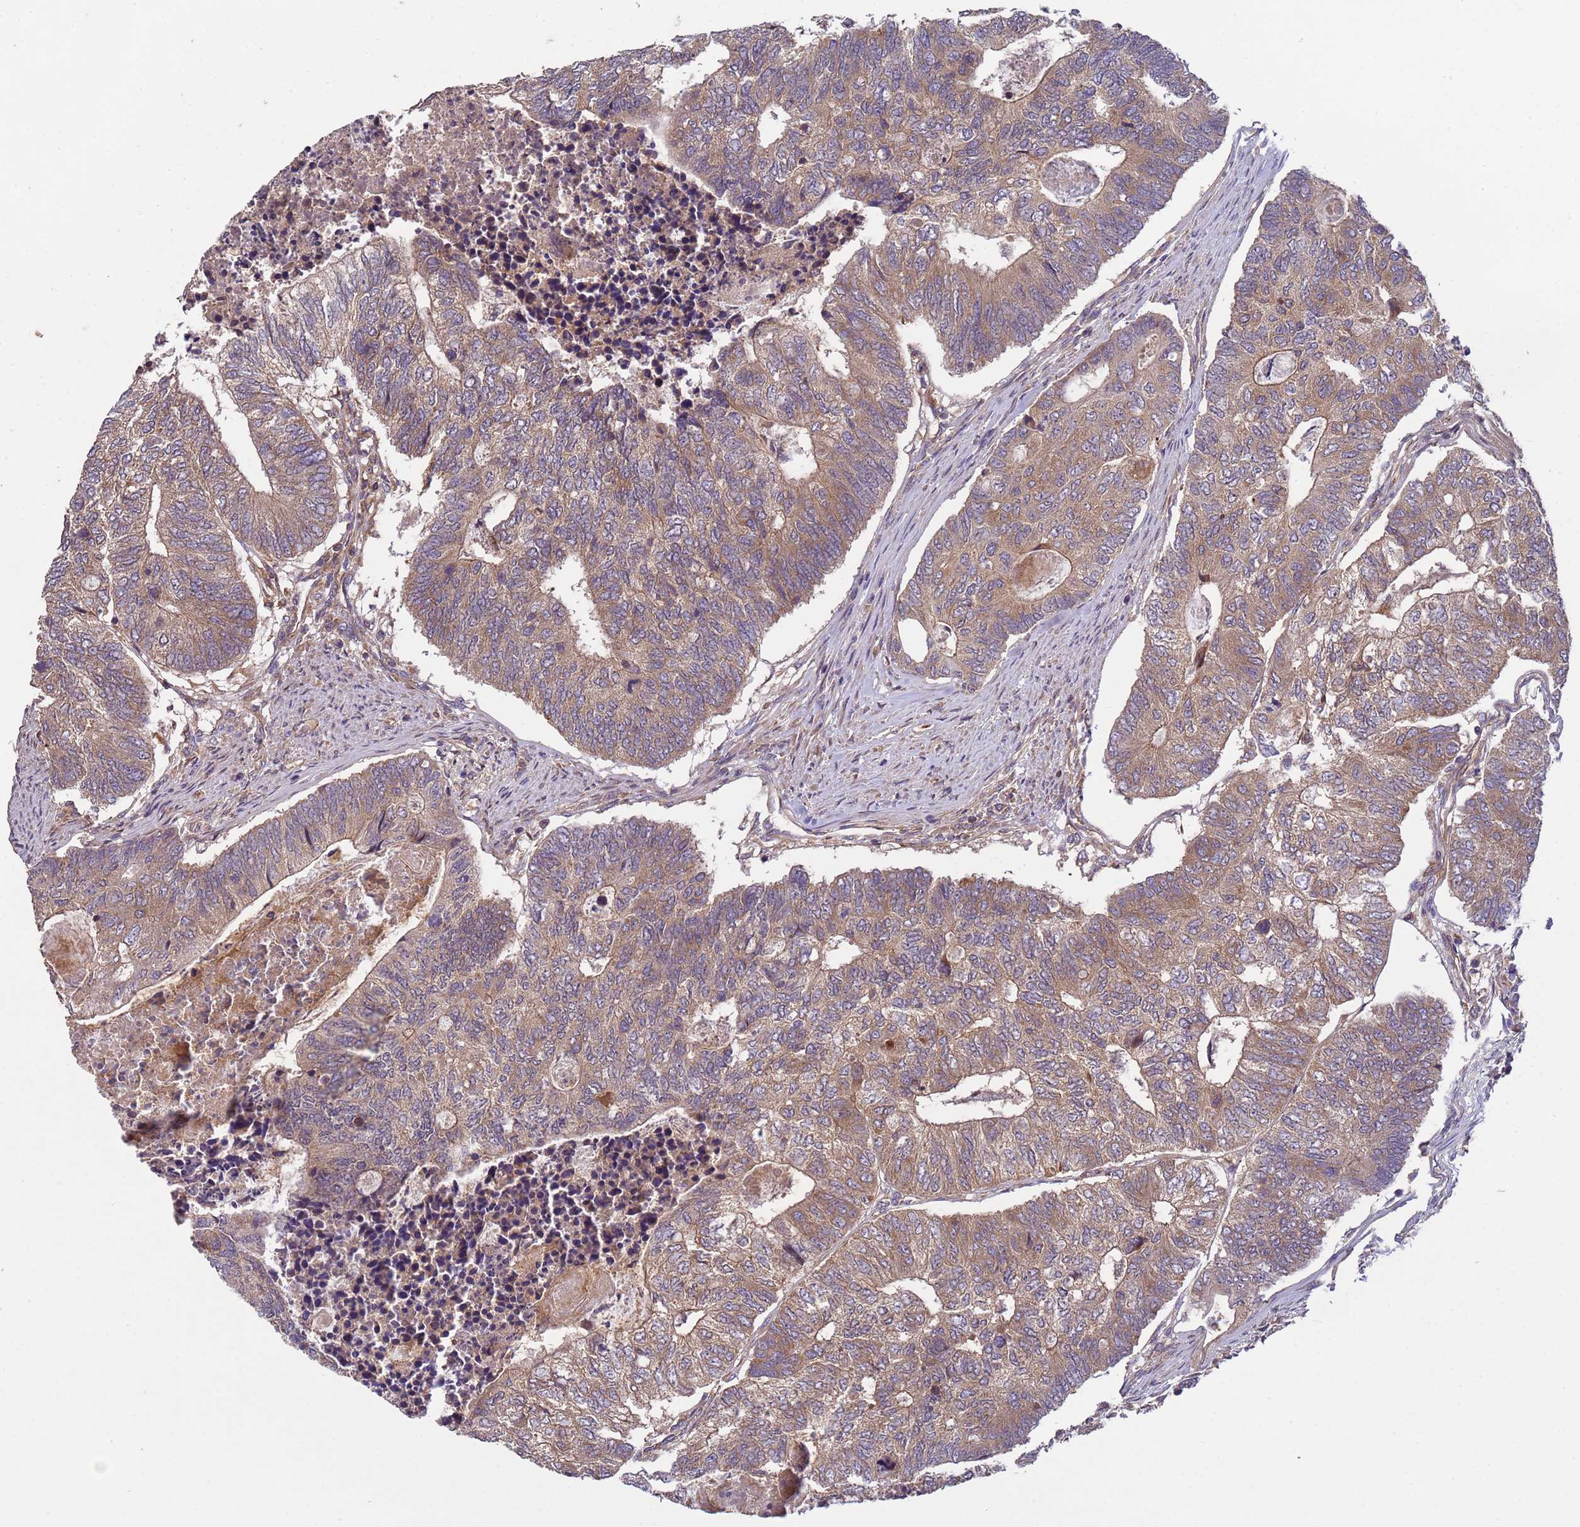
{"staining": {"intensity": "moderate", "quantity": ">75%", "location": "cytoplasmic/membranous"}, "tissue": "colorectal cancer", "cell_type": "Tumor cells", "image_type": "cancer", "snomed": [{"axis": "morphology", "description": "Adenocarcinoma, NOS"}, {"axis": "topography", "description": "Colon"}], "caption": "Protein expression by IHC exhibits moderate cytoplasmic/membranous positivity in about >75% of tumor cells in colorectal cancer.", "gene": "RAB10", "patient": {"sex": "female", "age": 67}}